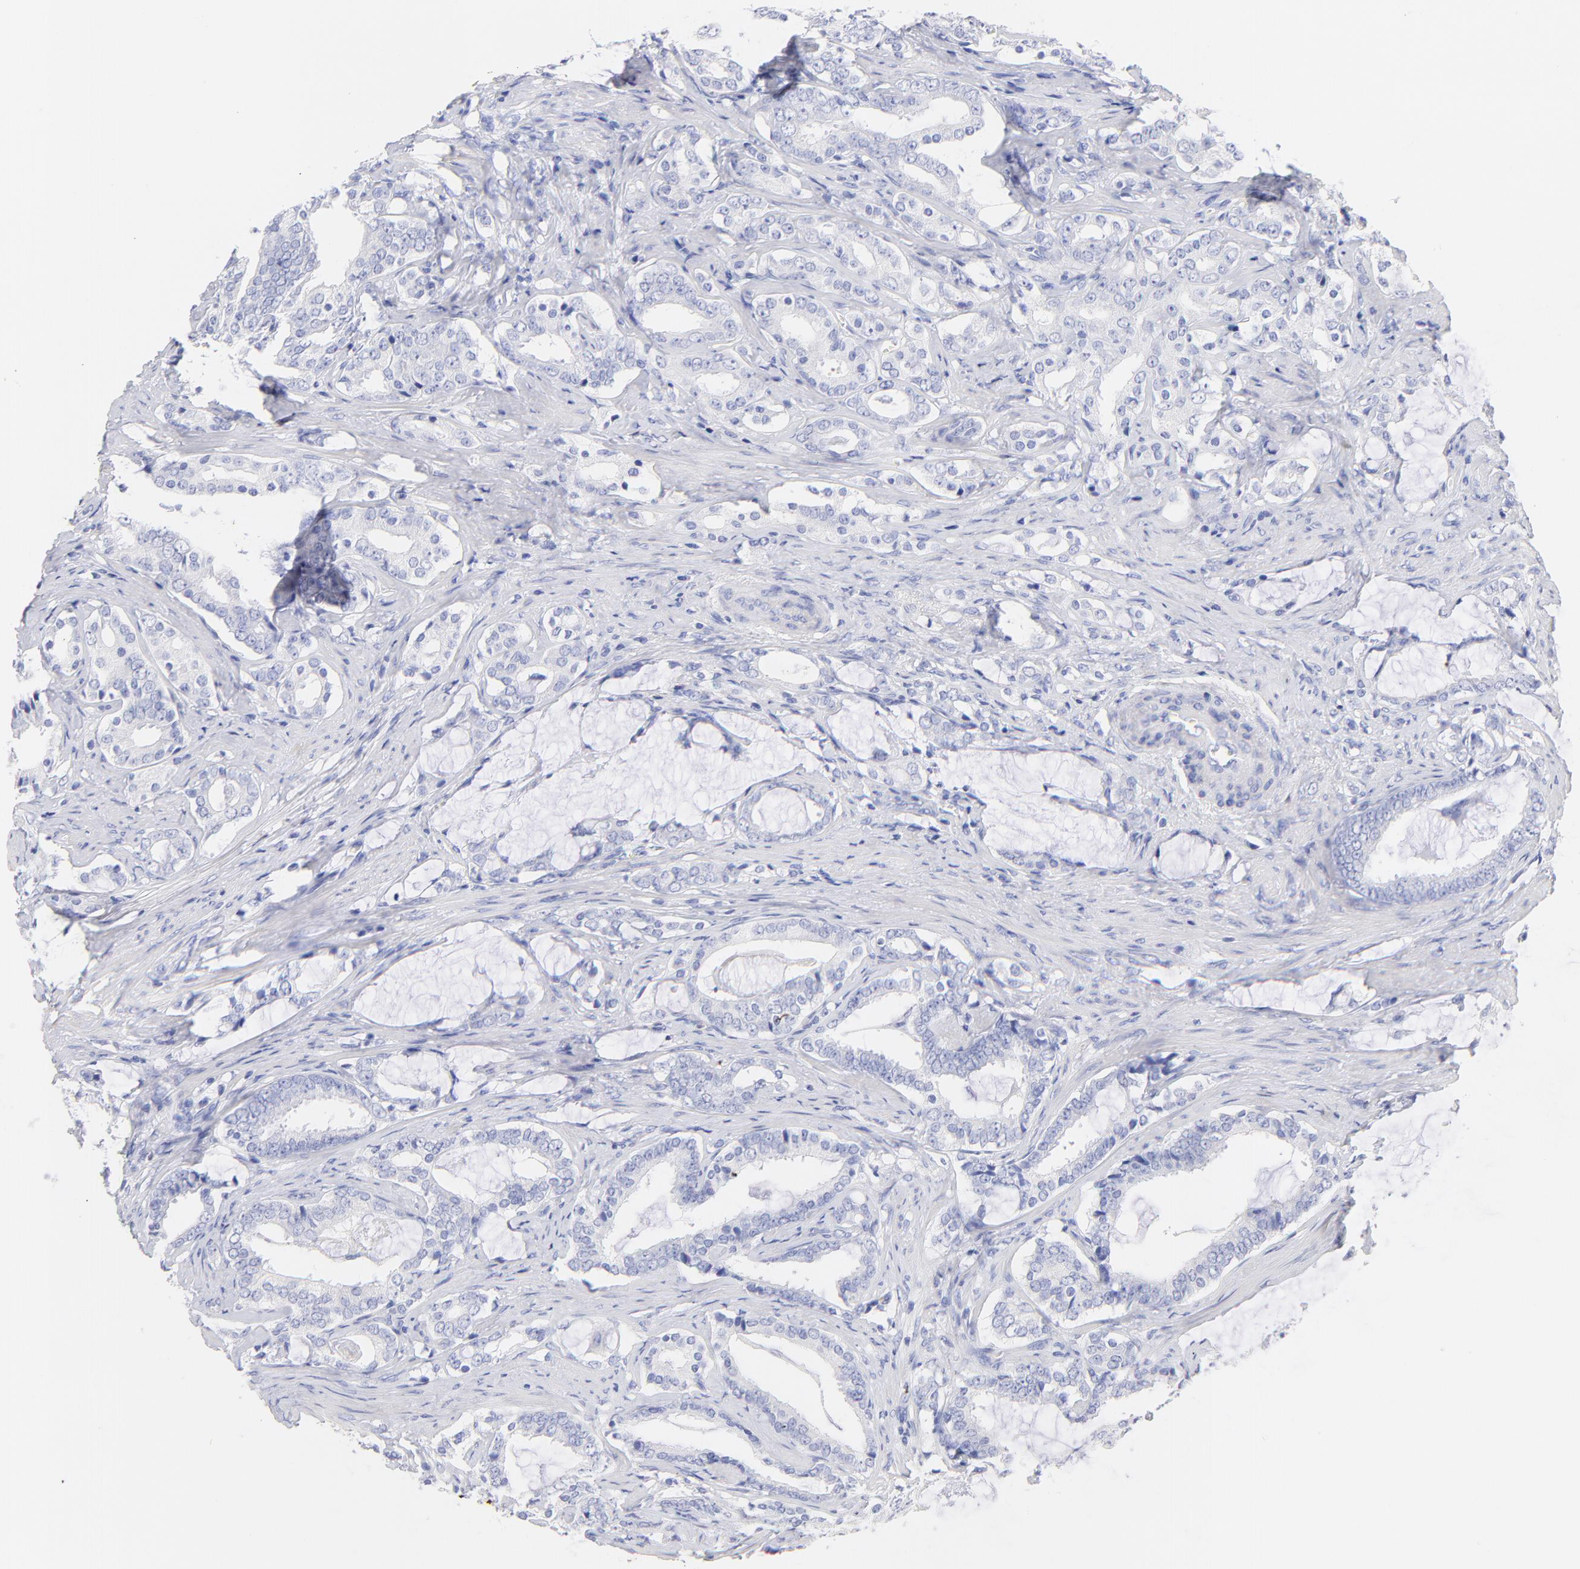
{"staining": {"intensity": "negative", "quantity": "none", "location": "none"}, "tissue": "prostate cancer", "cell_type": "Tumor cells", "image_type": "cancer", "snomed": [{"axis": "morphology", "description": "Adenocarcinoma, Low grade"}, {"axis": "topography", "description": "Prostate"}], "caption": "Immunohistochemistry (IHC) of prostate adenocarcinoma (low-grade) shows no staining in tumor cells.", "gene": "C1QTNF6", "patient": {"sex": "male", "age": 59}}